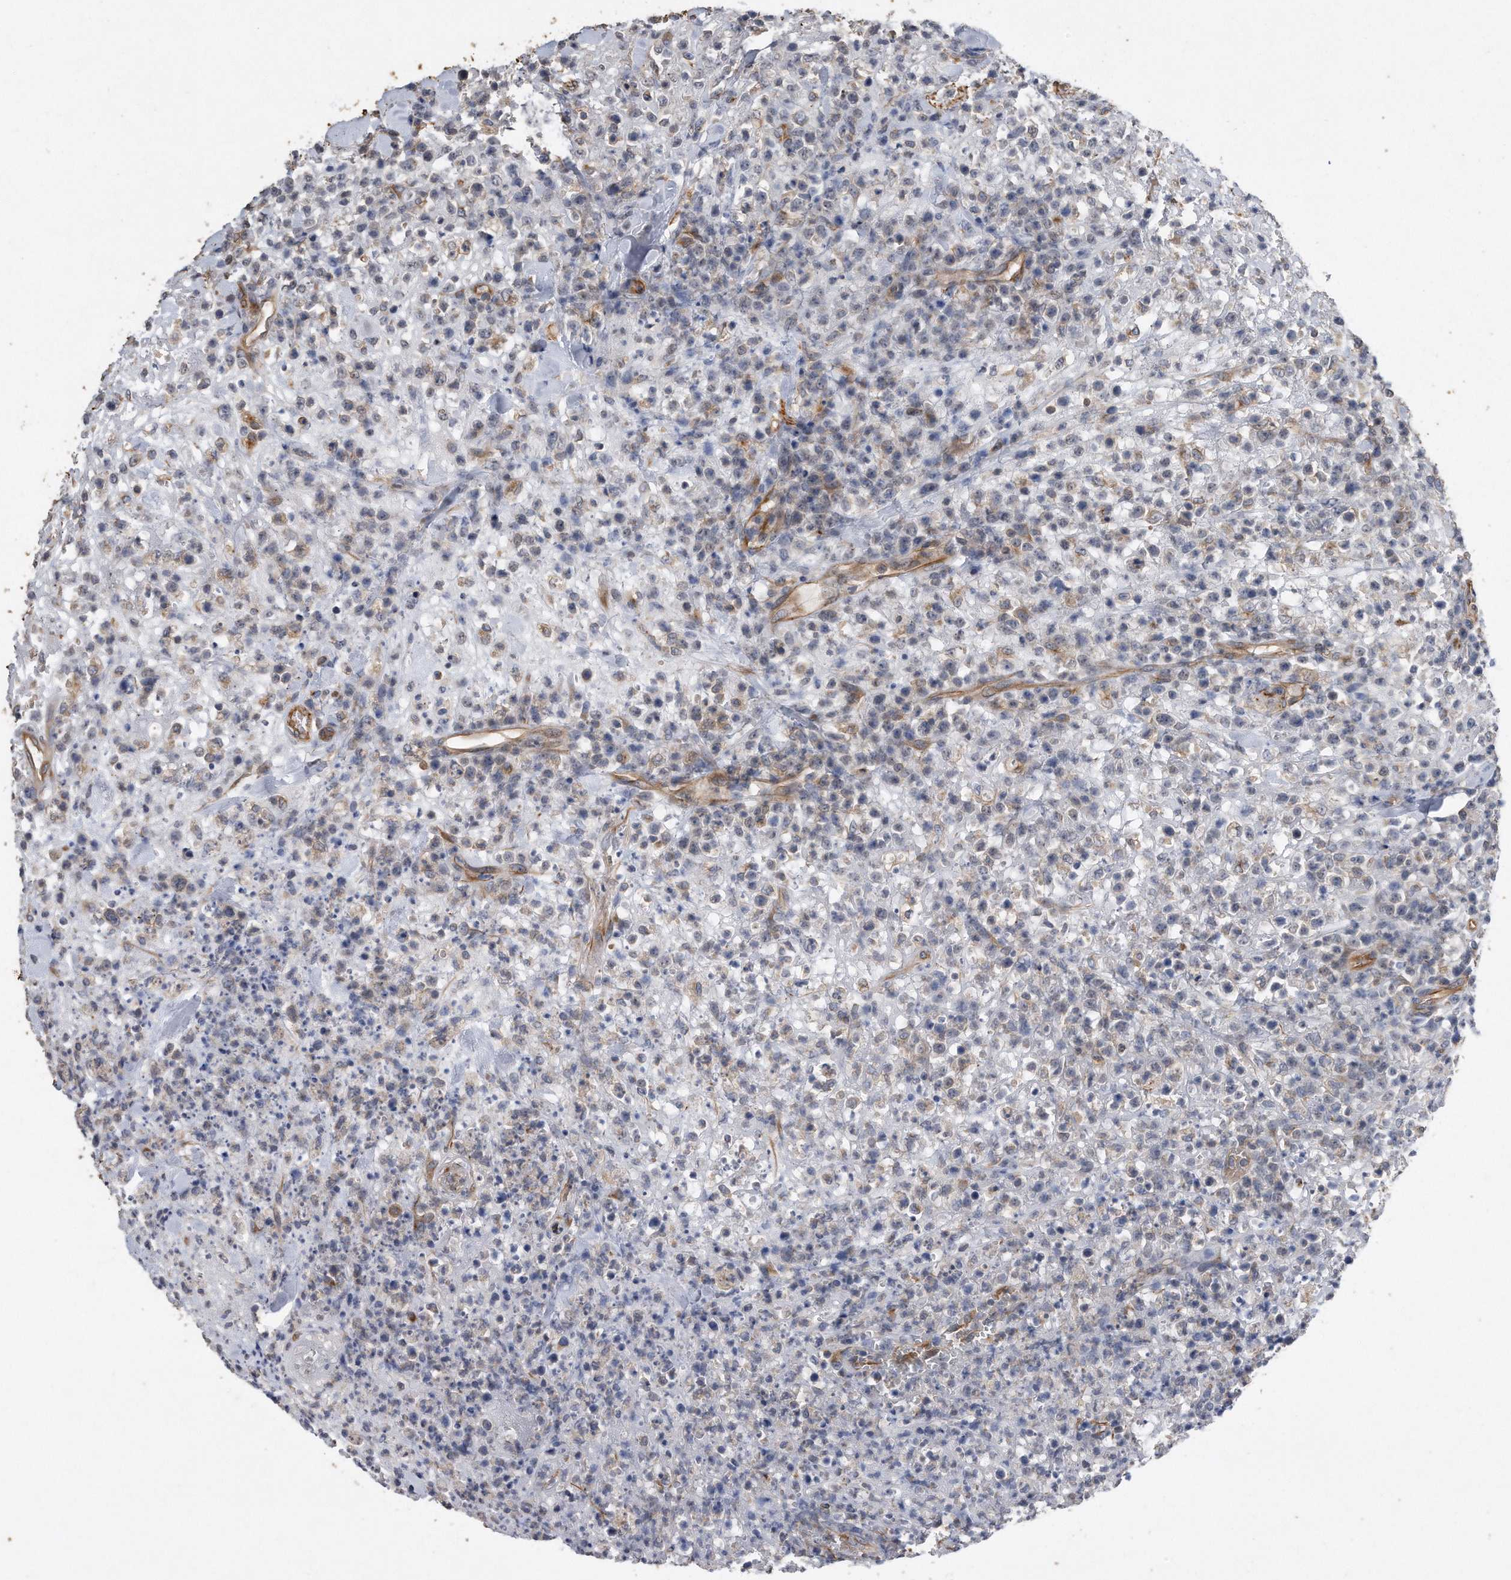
{"staining": {"intensity": "negative", "quantity": "none", "location": "none"}, "tissue": "lymphoma", "cell_type": "Tumor cells", "image_type": "cancer", "snomed": [{"axis": "morphology", "description": "Malignant lymphoma, non-Hodgkin's type, High grade"}, {"axis": "topography", "description": "Colon"}], "caption": "There is no significant positivity in tumor cells of high-grade malignant lymphoma, non-Hodgkin's type. (DAB (3,3'-diaminobenzidine) immunohistochemistry (IHC) with hematoxylin counter stain).", "gene": "GPC1", "patient": {"sex": "female", "age": 53}}